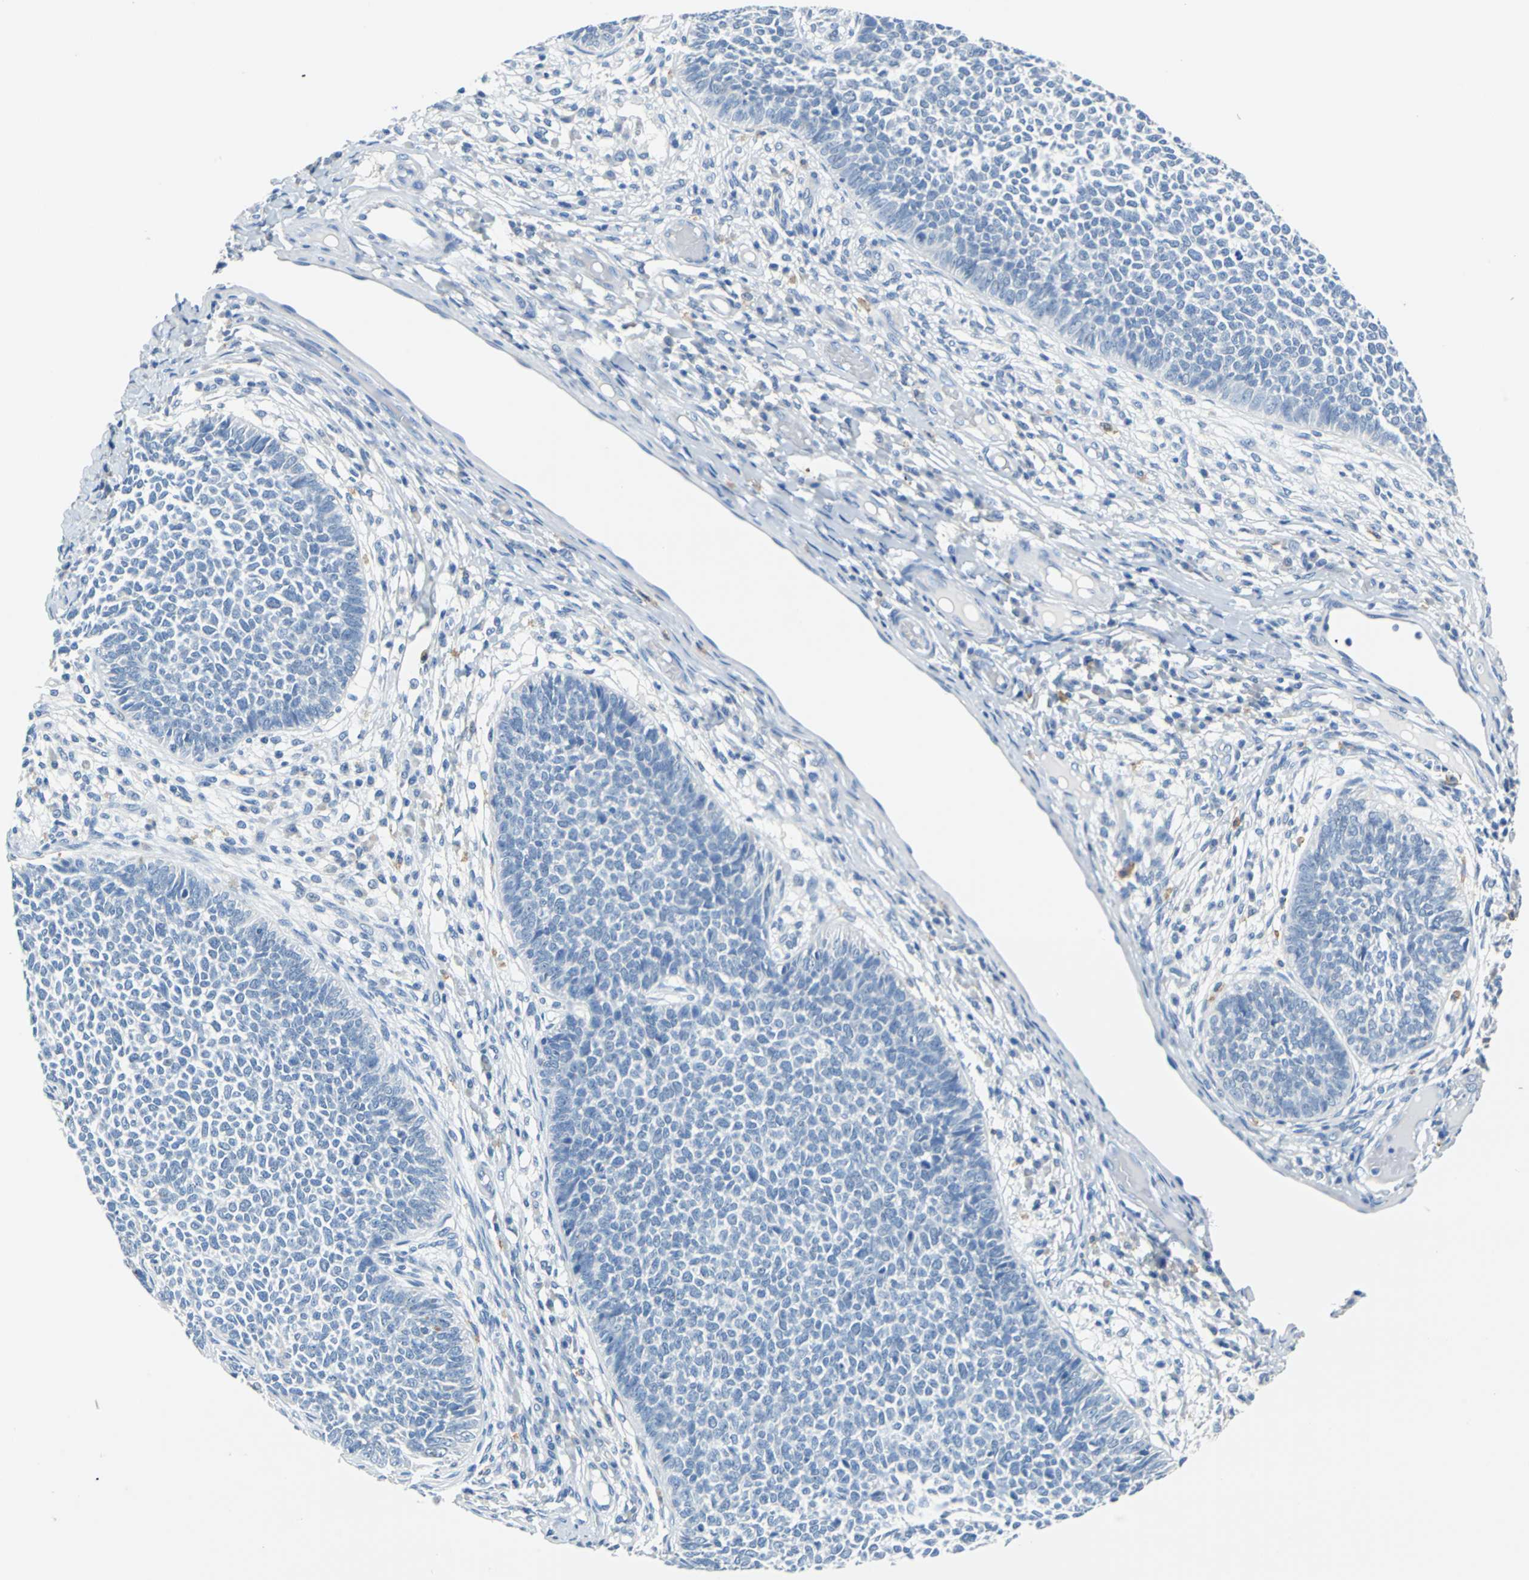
{"staining": {"intensity": "negative", "quantity": "none", "location": "none"}, "tissue": "skin cancer", "cell_type": "Tumor cells", "image_type": "cancer", "snomed": [{"axis": "morphology", "description": "Basal cell carcinoma"}, {"axis": "topography", "description": "Skin"}], "caption": "IHC histopathology image of human basal cell carcinoma (skin) stained for a protein (brown), which demonstrates no staining in tumor cells. Brightfield microscopy of IHC stained with DAB (3,3'-diaminobenzidine) (brown) and hematoxylin (blue), captured at high magnification.", "gene": "TEX264", "patient": {"sex": "female", "age": 84}}